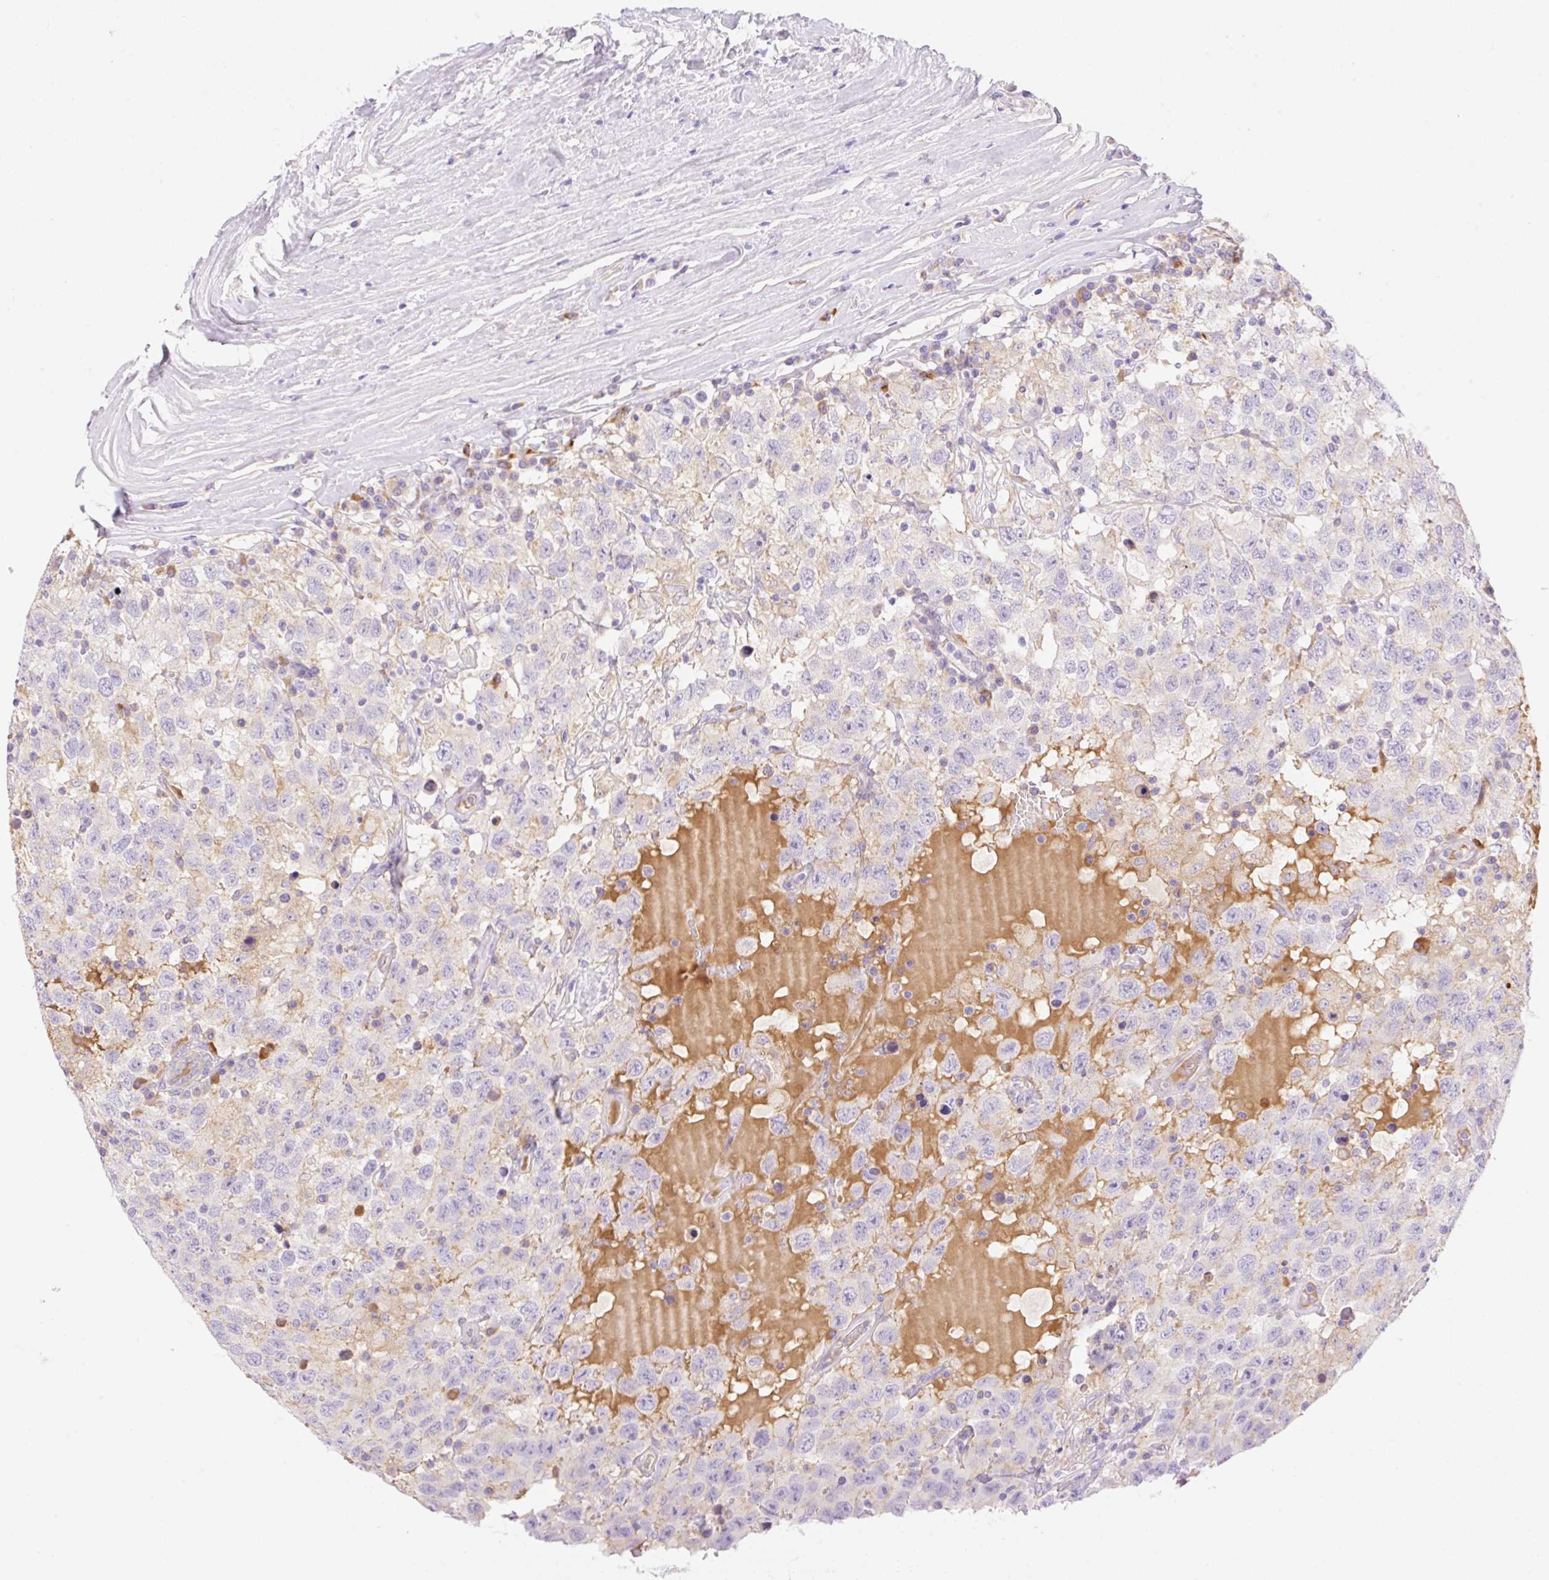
{"staining": {"intensity": "negative", "quantity": "none", "location": "none"}, "tissue": "testis cancer", "cell_type": "Tumor cells", "image_type": "cancer", "snomed": [{"axis": "morphology", "description": "Seminoma, NOS"}, {"axis": "topography", "description": "Testis"}], "caption": "This is an immunohistochemistry (IHC) image of testis cancer. There is no staining in tumor cells.", "gene": "DENND5A", "patient": {"sex": "male", "age": 41}}